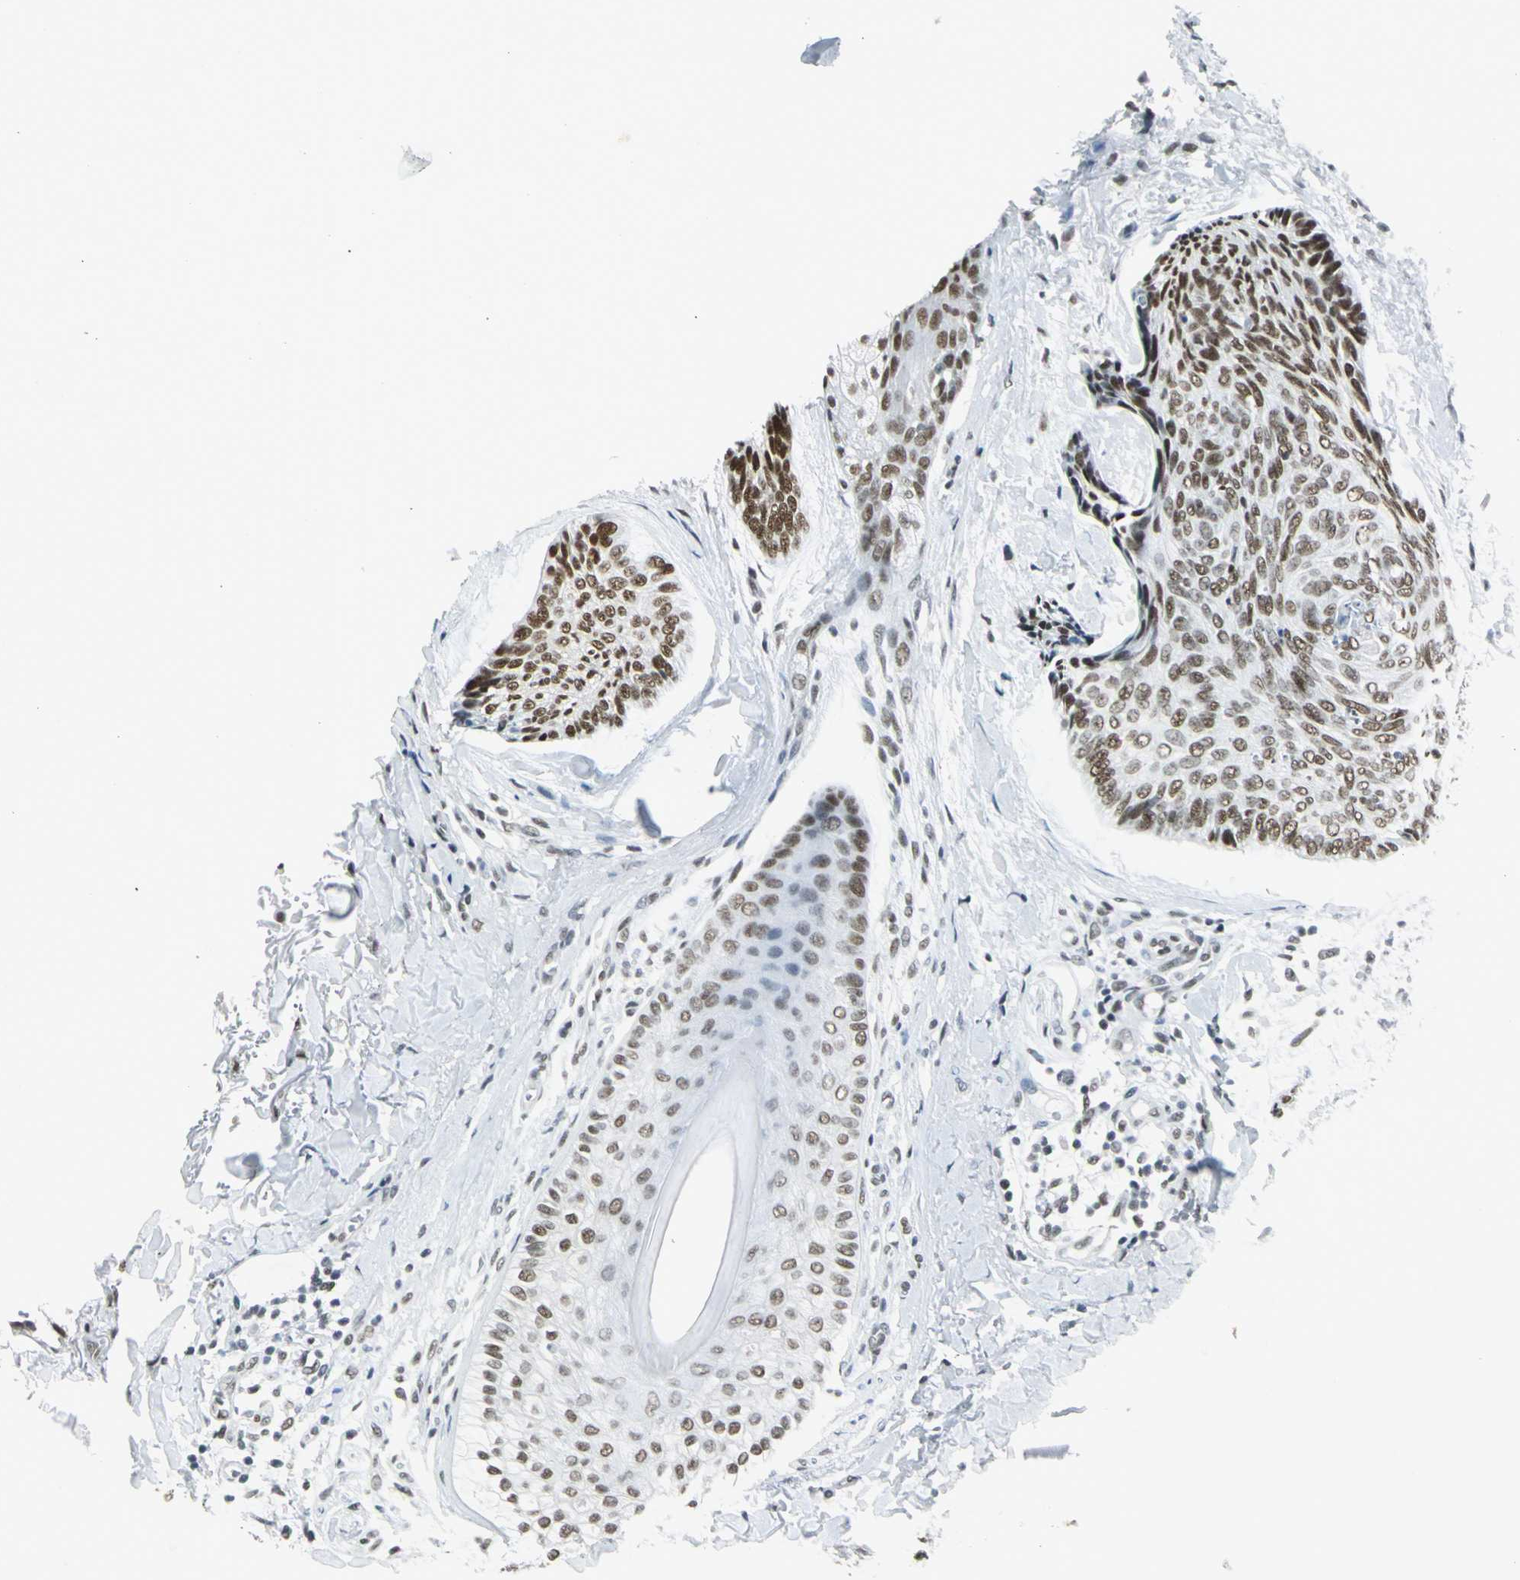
{"staining": {"intensity": "moderate", "quantity": ">75%", "location": "nuclear"}, "tissue": "skin cancer", "cell_type": "Tumor cells", "image_type": "cancer", "snomed": [{"axis": "morphology", "description": "Normal tissue, NOS"}, {"axis": "morphology", "description": "Basal cell carcinoma"}, {"axis": "topography", "description": "Skin"}], "caption": "Protein expression analysis of human skin cancer reveals moderate nuclear positivity in approximately >75% of tumor cells.", "gene": "ADNP", "patient": {"sex": "female", "age": 71}}